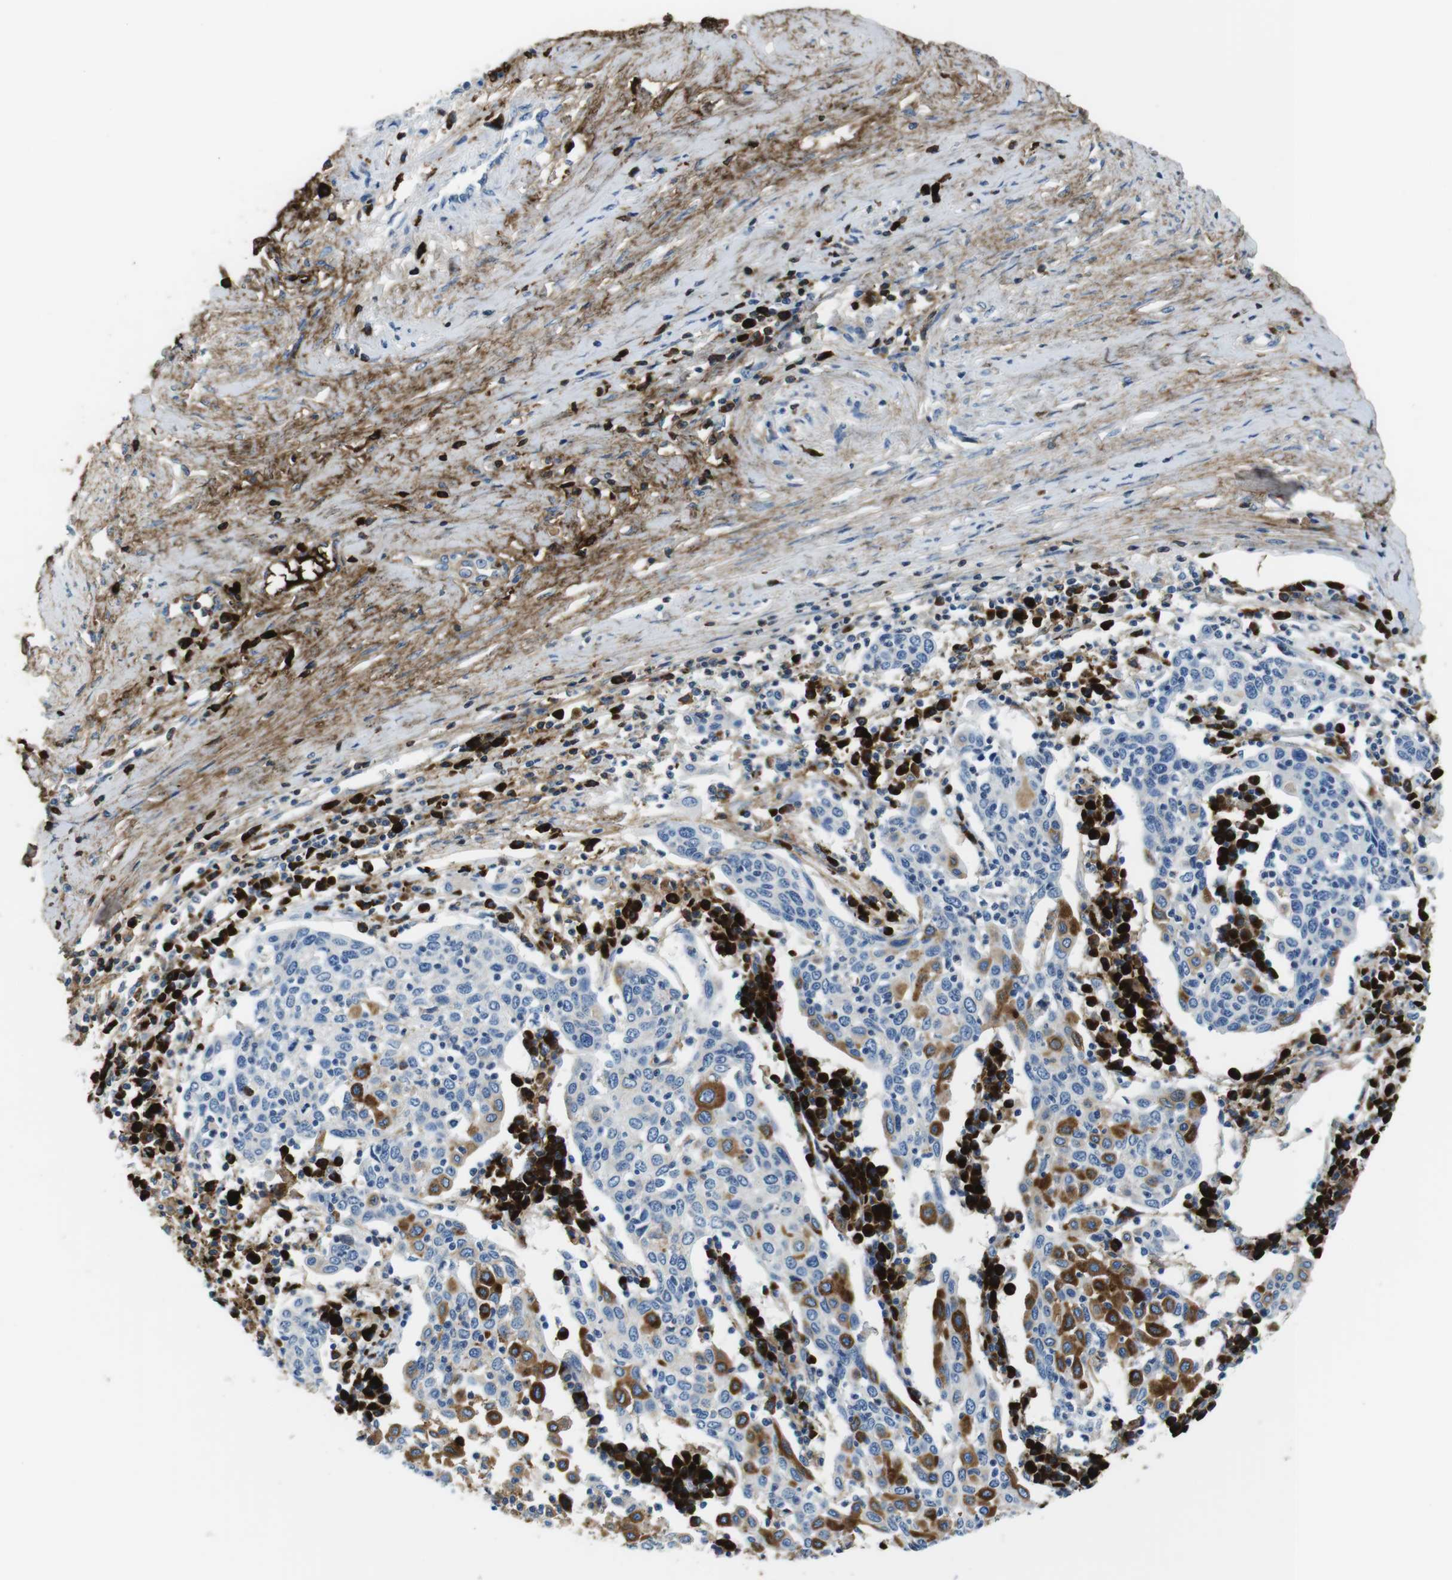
{"staining": {"intensity": "strong", "quantity": "<25%", "location": "cytoplasmic/membranous"}, "tissue": "cervical cancer", "cell_type": "Tumor cells", "image_type": "cancer", "snomed": [{"axis": "morphology", "description": "Squamous cell carcinoma, NOS"}, {"axis": "topography", "description": "Cervix"}], "caption": "There is medium levels of strong cytoplasmic/membranous staining in tumor cells of squamous cell carcinoma (cervical), as demonstrated by immunohistochemical staining (brown color).", "gene": "IGKC", "patient": {"sex": "female", "age": 40}}